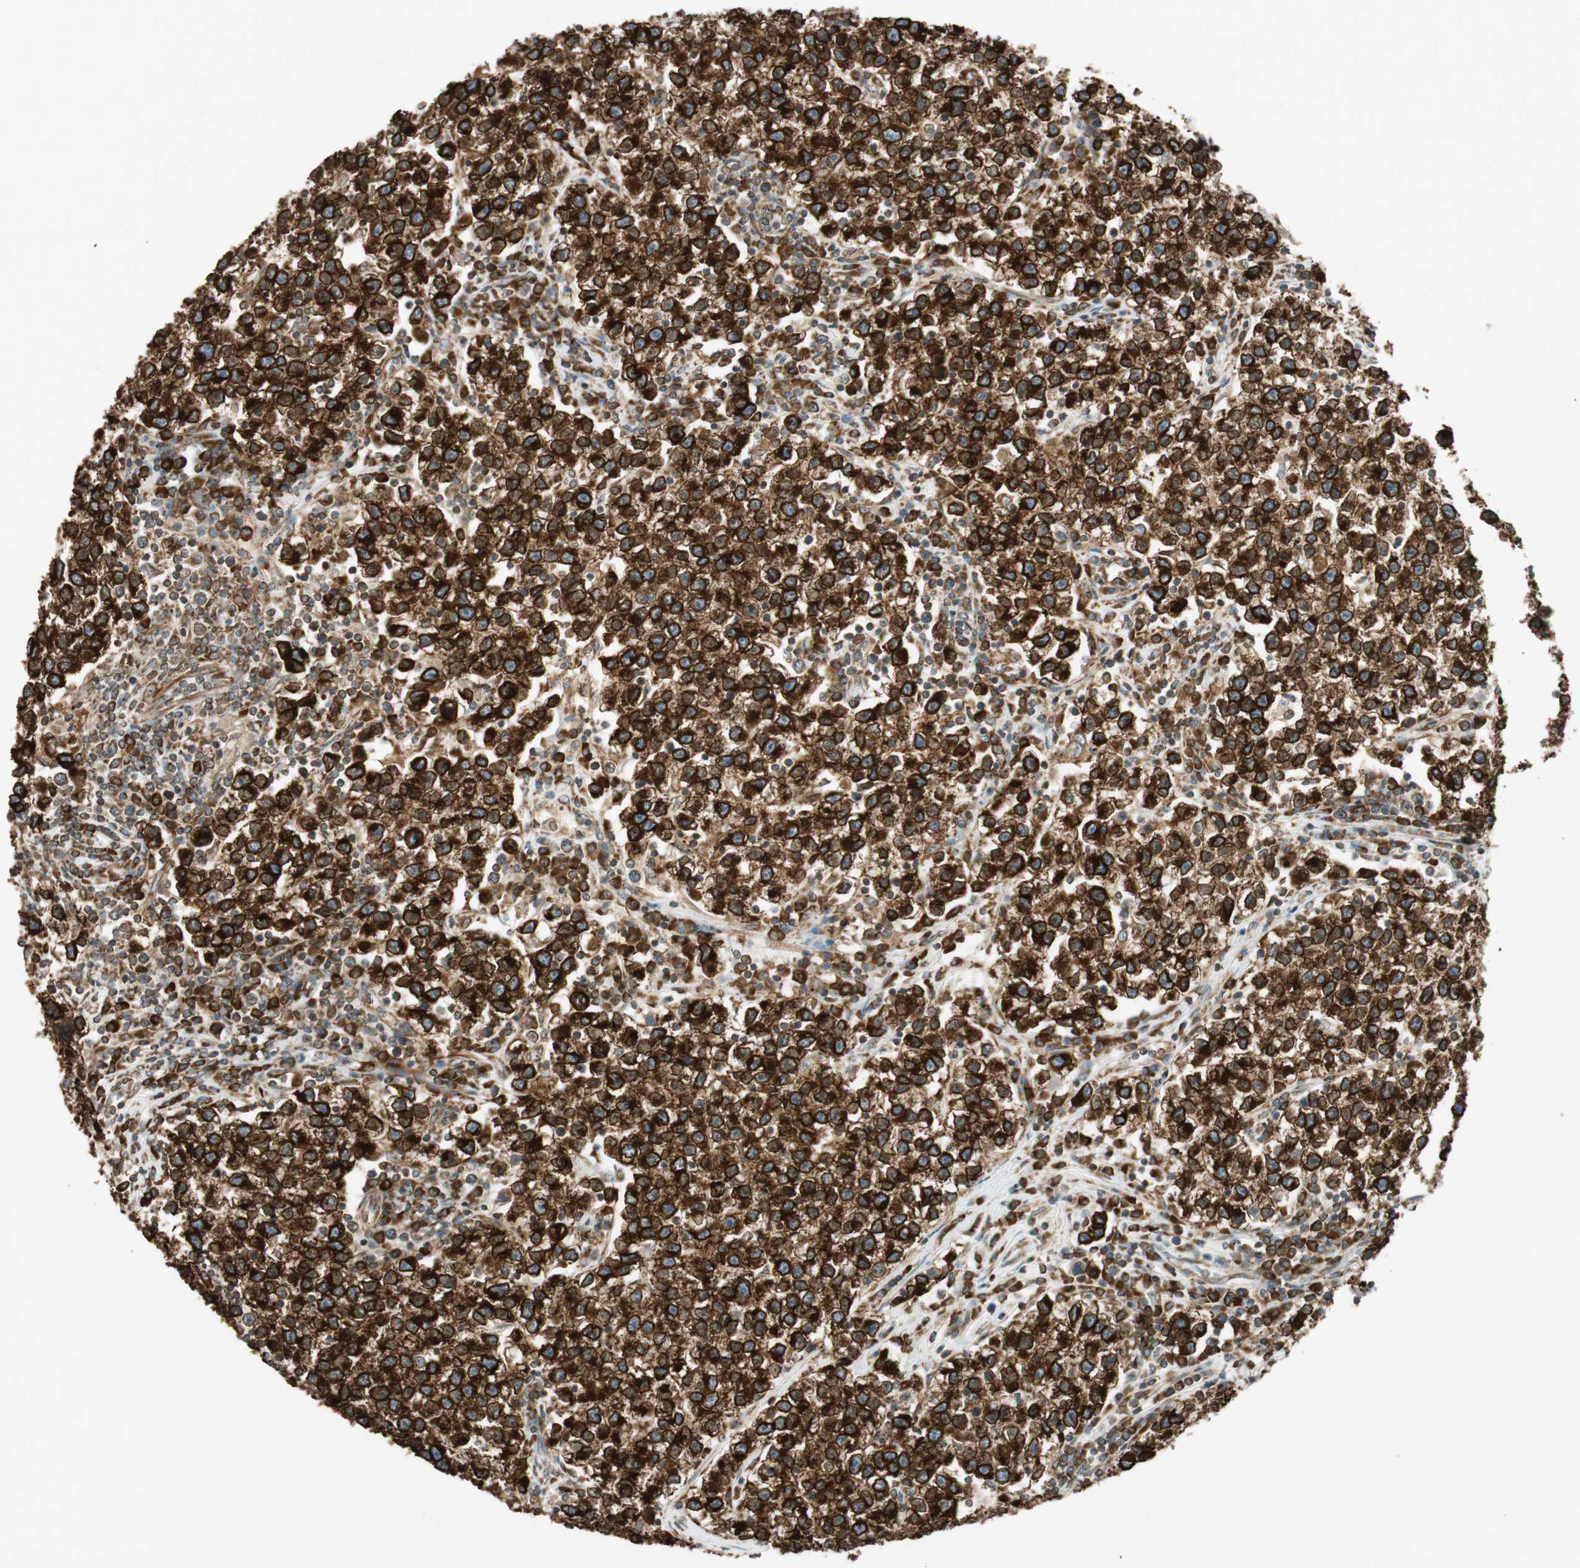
{"staining": {"intensity": "strong", "quantity": ">75%", "location": "cytoplasmic/membranous"}, "tissue": "testis cancer", "cell_type": "Tumor cells", "image_type": "cancer", "snomed": [{"axis": "morphology", "description": "Seminoma, NOS"}, {"axis": "topography", "description": "Testis"}], "caption": "Seminoma (testis) tissue shows strong cytoplasmic/membranous positivity in about >75% of tumor cells, visualized by immunohistochemistry.", "gene": "PRKCSH", "patient": {"sex": "male", "age": 22}}